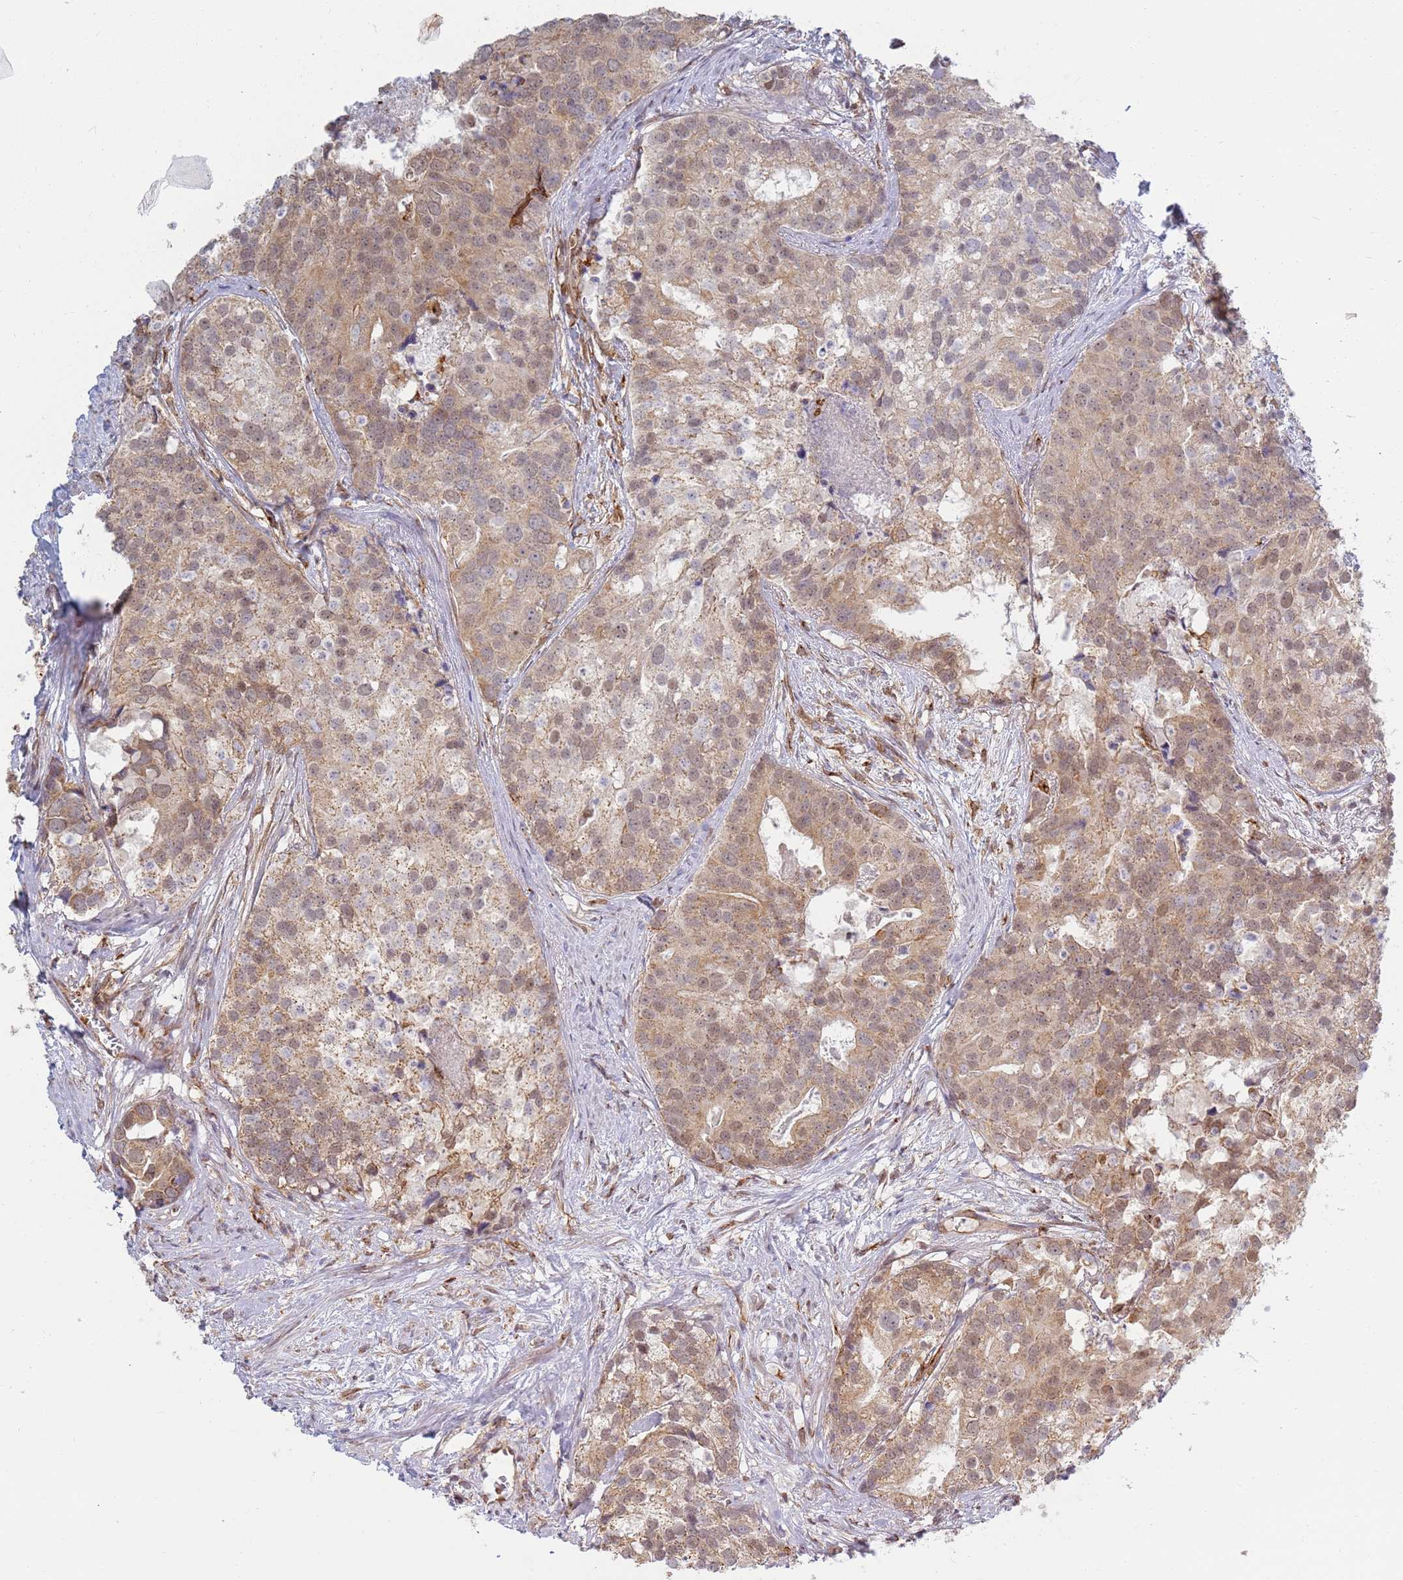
{"staining": {"intensity": "moderate", "quantity": ">75%", "location": "cytoplasmic/membranous,nuclear"}, "tissue": "prostate cancer", "cell_type": "Tumor cells", "image_type": "cancer", "snomed": [{"axis": "morphology", "description": "Adenocarcinoma, High grade"}, {"axis": "topography", "description": "Prostate"}], "caption": "Approximately >75% of tumor cells in high-grade adenocarcinoma (prostate) display moderate cytoplasmic/membranous and nuclear protein positivity as visualized by brown immunohistochemical staining.", "gene": "CEP170", "patient": {"sex": "male", "age": 62}}